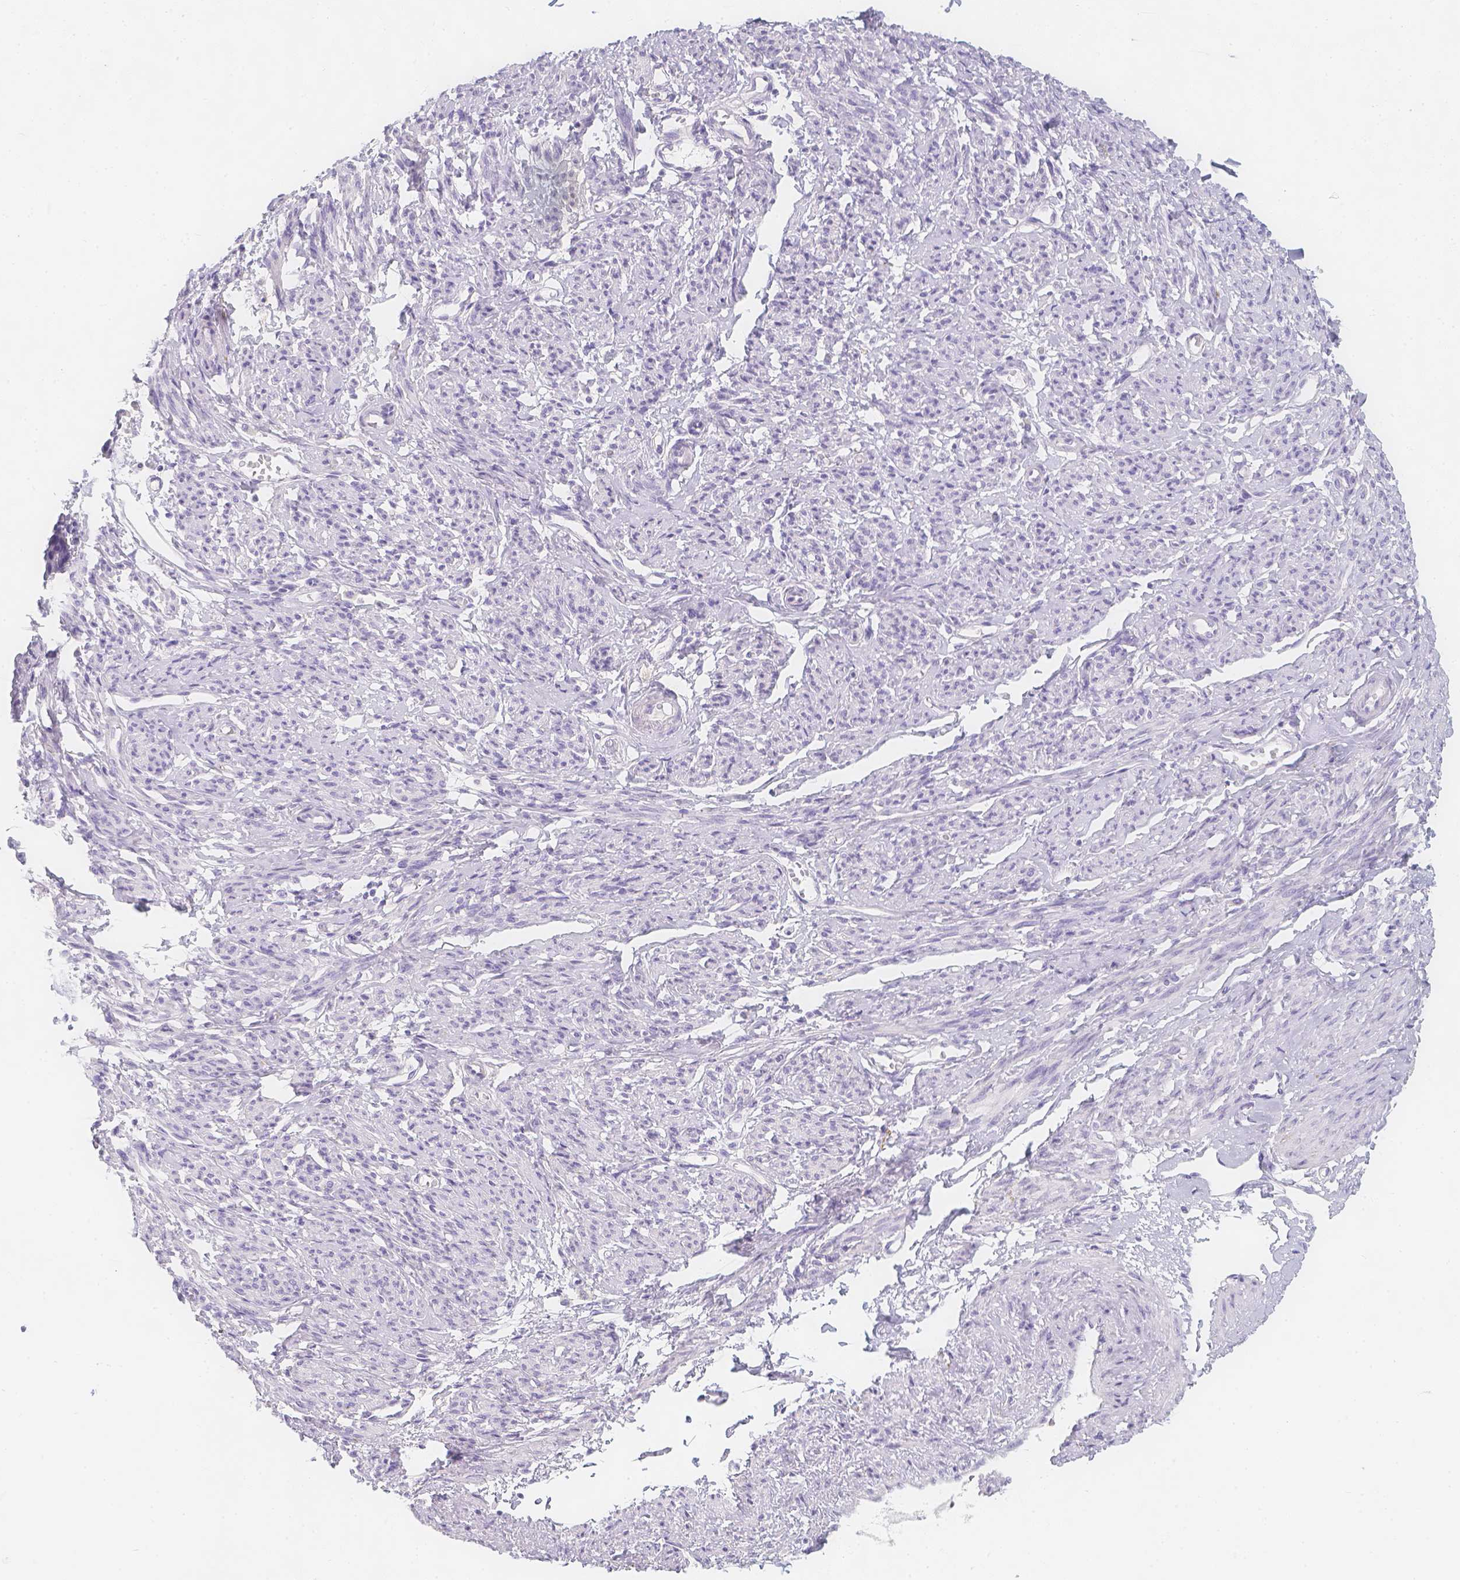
{"staining": {"intensity": "negative", "quantity": "none", "location": "none"}, "tissue": "smooth muscle", "cell_type": "Smooth muscle cells", "image_type": "normal", "snomed": [{"axis": "morphology", "description": "Normal tissue, NOS"}, {"axis": "topography", "description": "Smooth muscle"}], "caption": "The immunohistochemistry (IHC) image has no significant expression in smooth muscle cells of smooth muscle. (Immunohistochemistry (ihc), brightfield microscopy, high magnification).", "gene": "SLC18A1", "patient": {"sex": "female", "age": 65}}